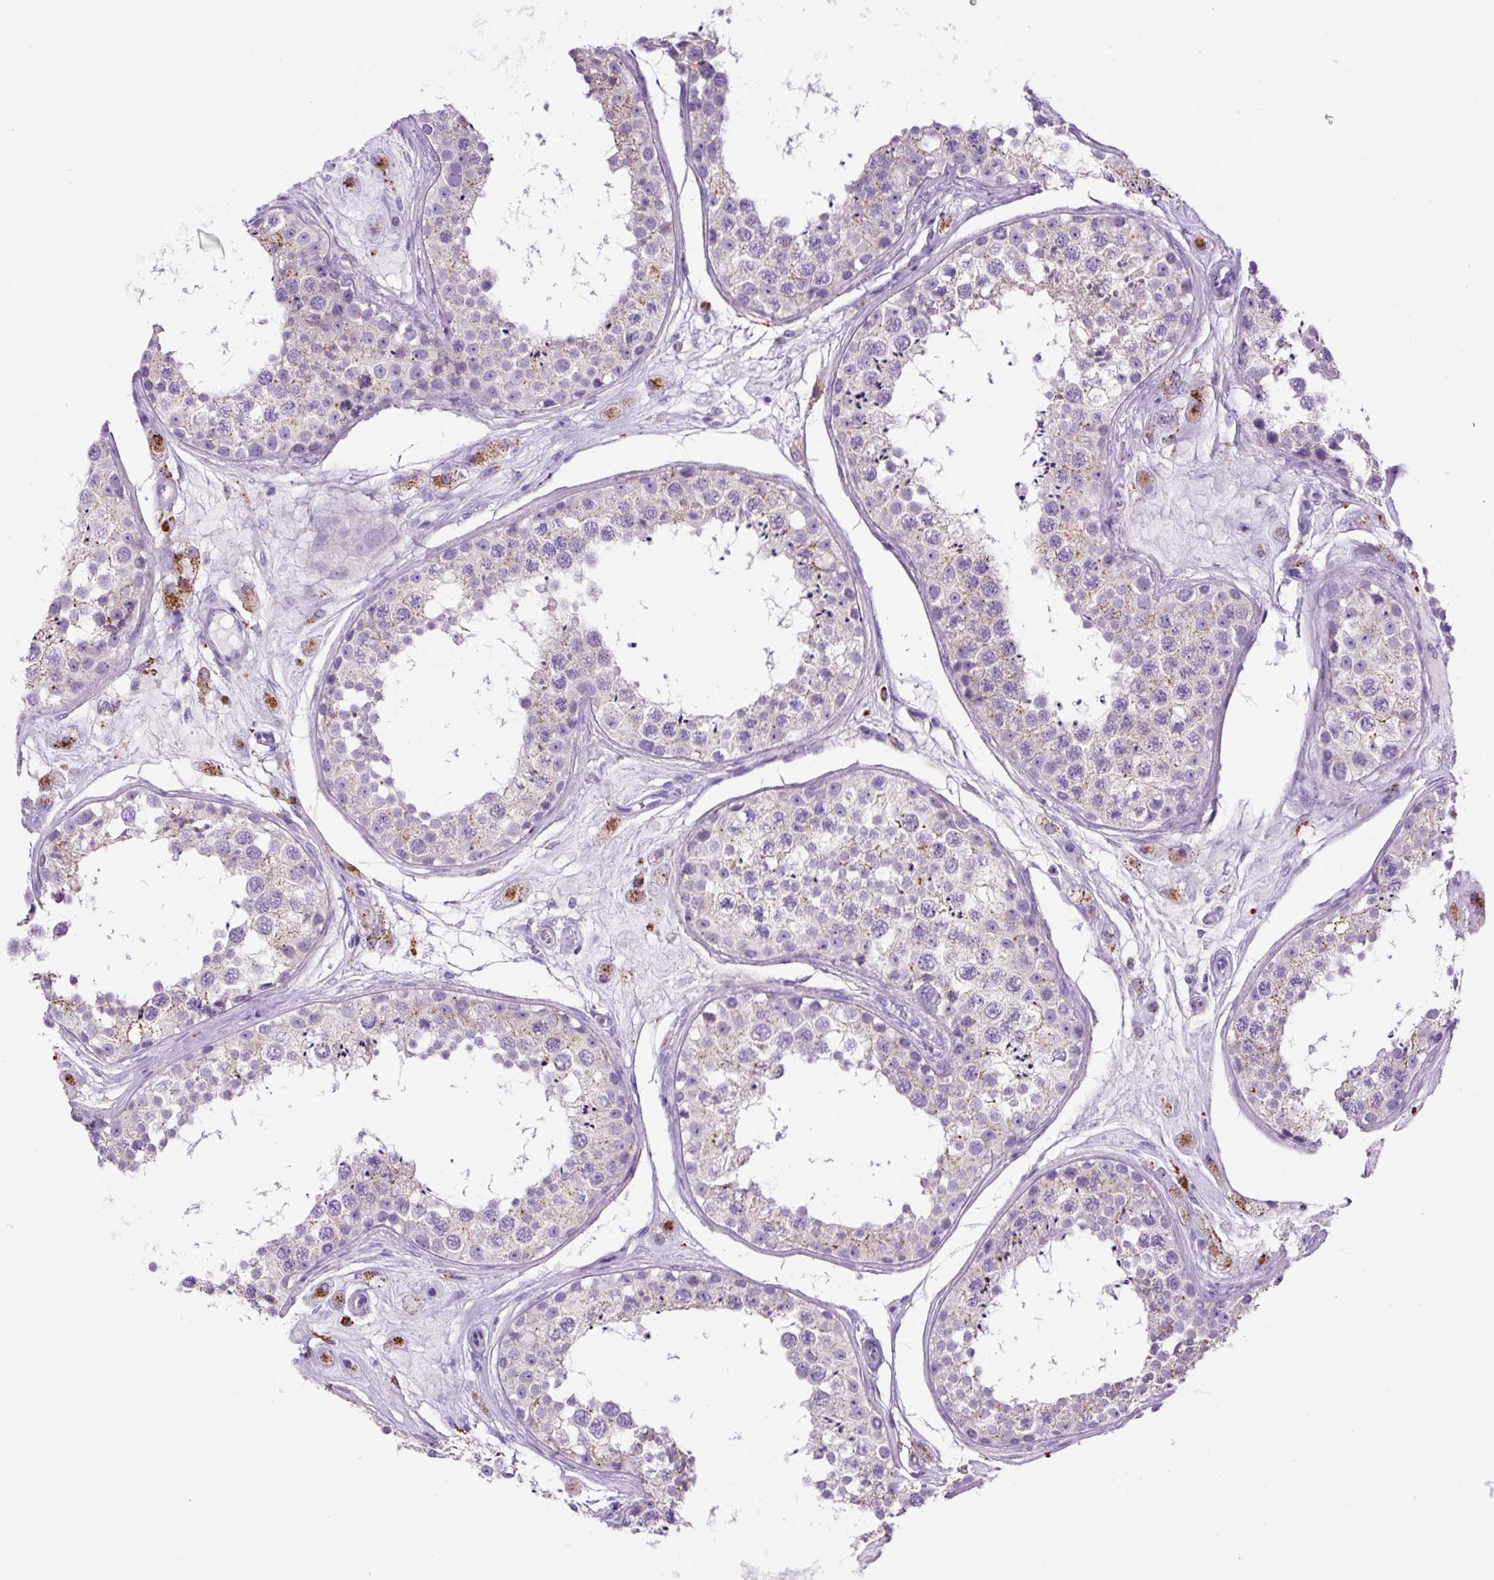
{"staining": {"intensity": "negative", "quantity": "none", "location": "none"}, "tissue": "testis", "cell_type": "Cells in seminiferous ducts", "image_type": "normal", "snomed": [{"axis": "morphology", "description": "Normal tissue, NOS"}, {"axis": "topography", "description": "Testis"}], "caption": "DAB immunohistochemical staining of normal testis demonstrates no significant positivity in cells in seminiferous ducts. (Stains: DAB immunohistochemistry (IHC) with hematoxylin counter stain, Microscopy: brightfield microscopy at high magnification).", "gene": "LCN10", "patient": {"sex": "male", "age": 25}}